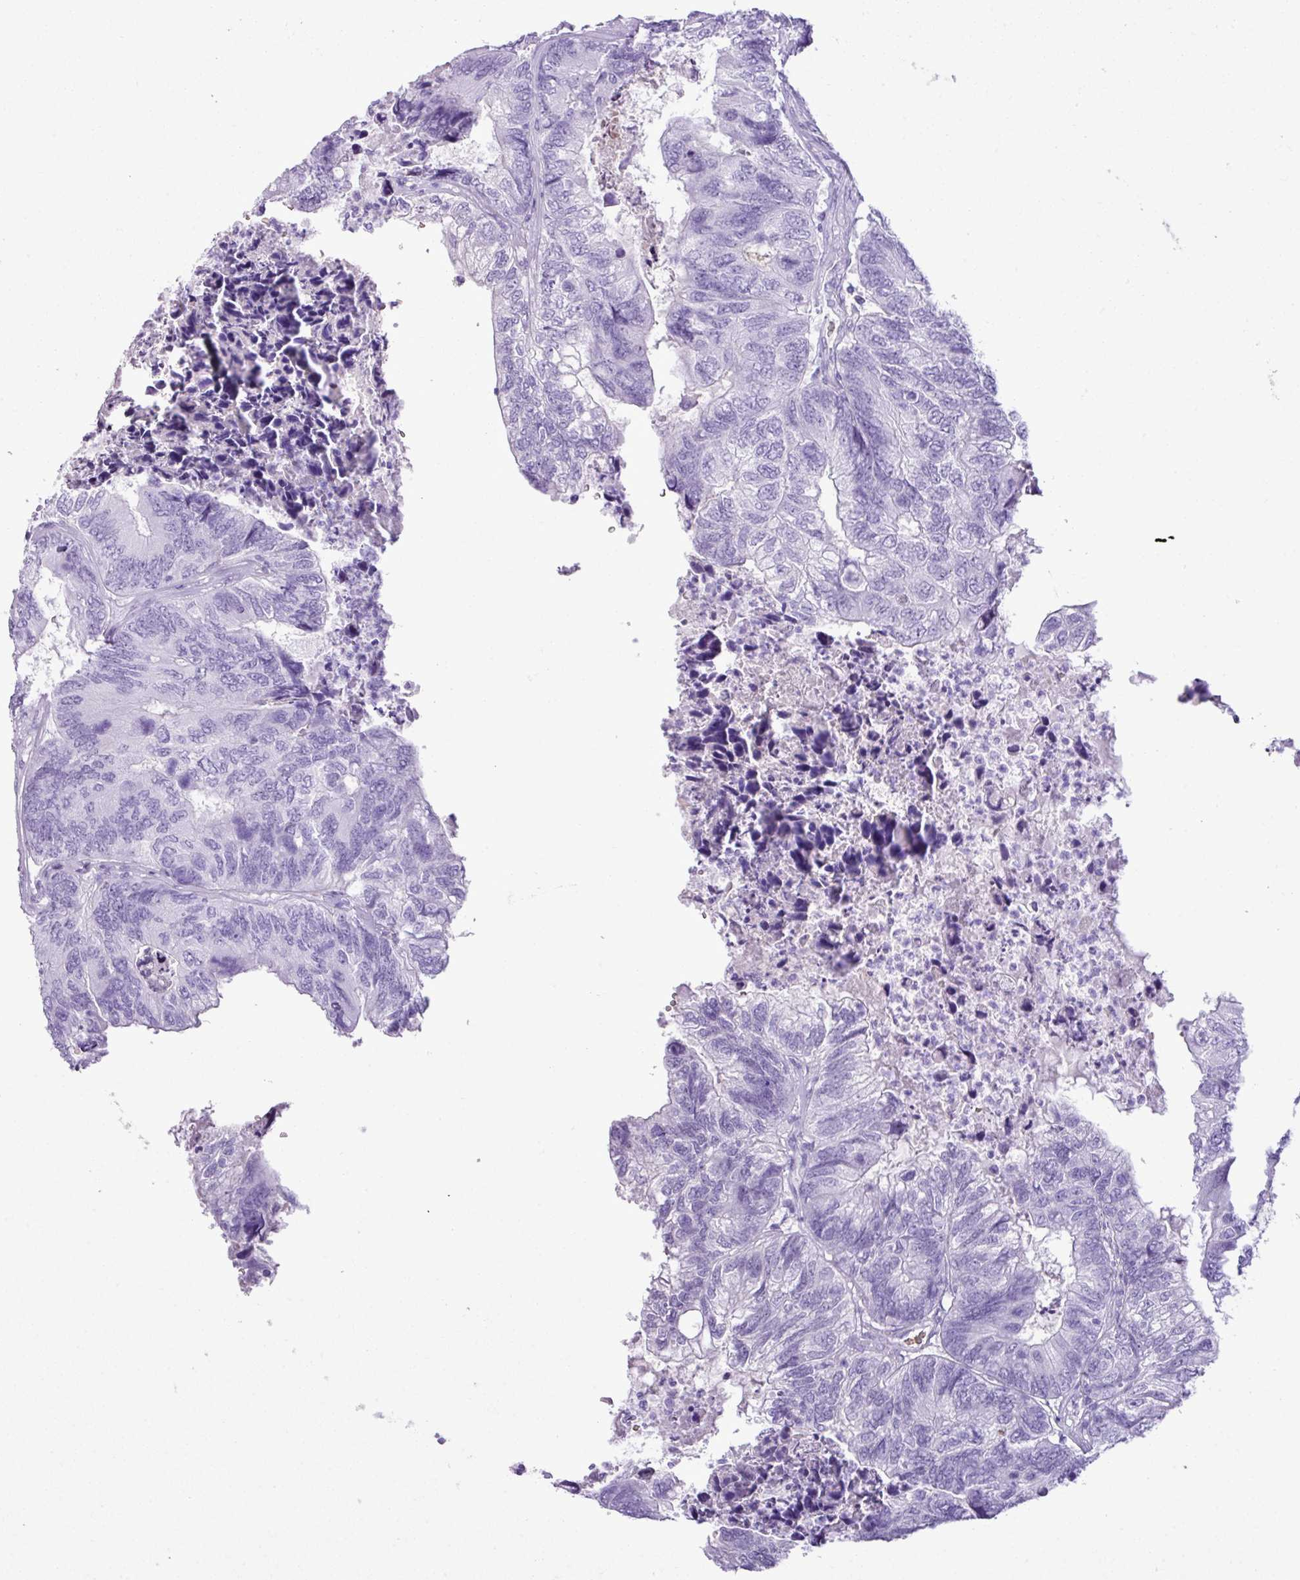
{"staining": {"intensity": "negative", "quantity": "none", "location": "none"}, "tissue": "colorectal cancer", "cell_type": "Tumor cells", "image_type": "cancer", "snomed": [{"axis": "morphology", "description": "Adenocarcinoma, NOS"}, {"axis": "topography", "description": "Colon"}], "caption": "Colorectal cancer (adenocarcinoma) was stained to show a protein in brown. There is no significant staining in tumor cells.", "gene": "ZSCAN5A", "patient": {"sex": "female", "age": 67}}